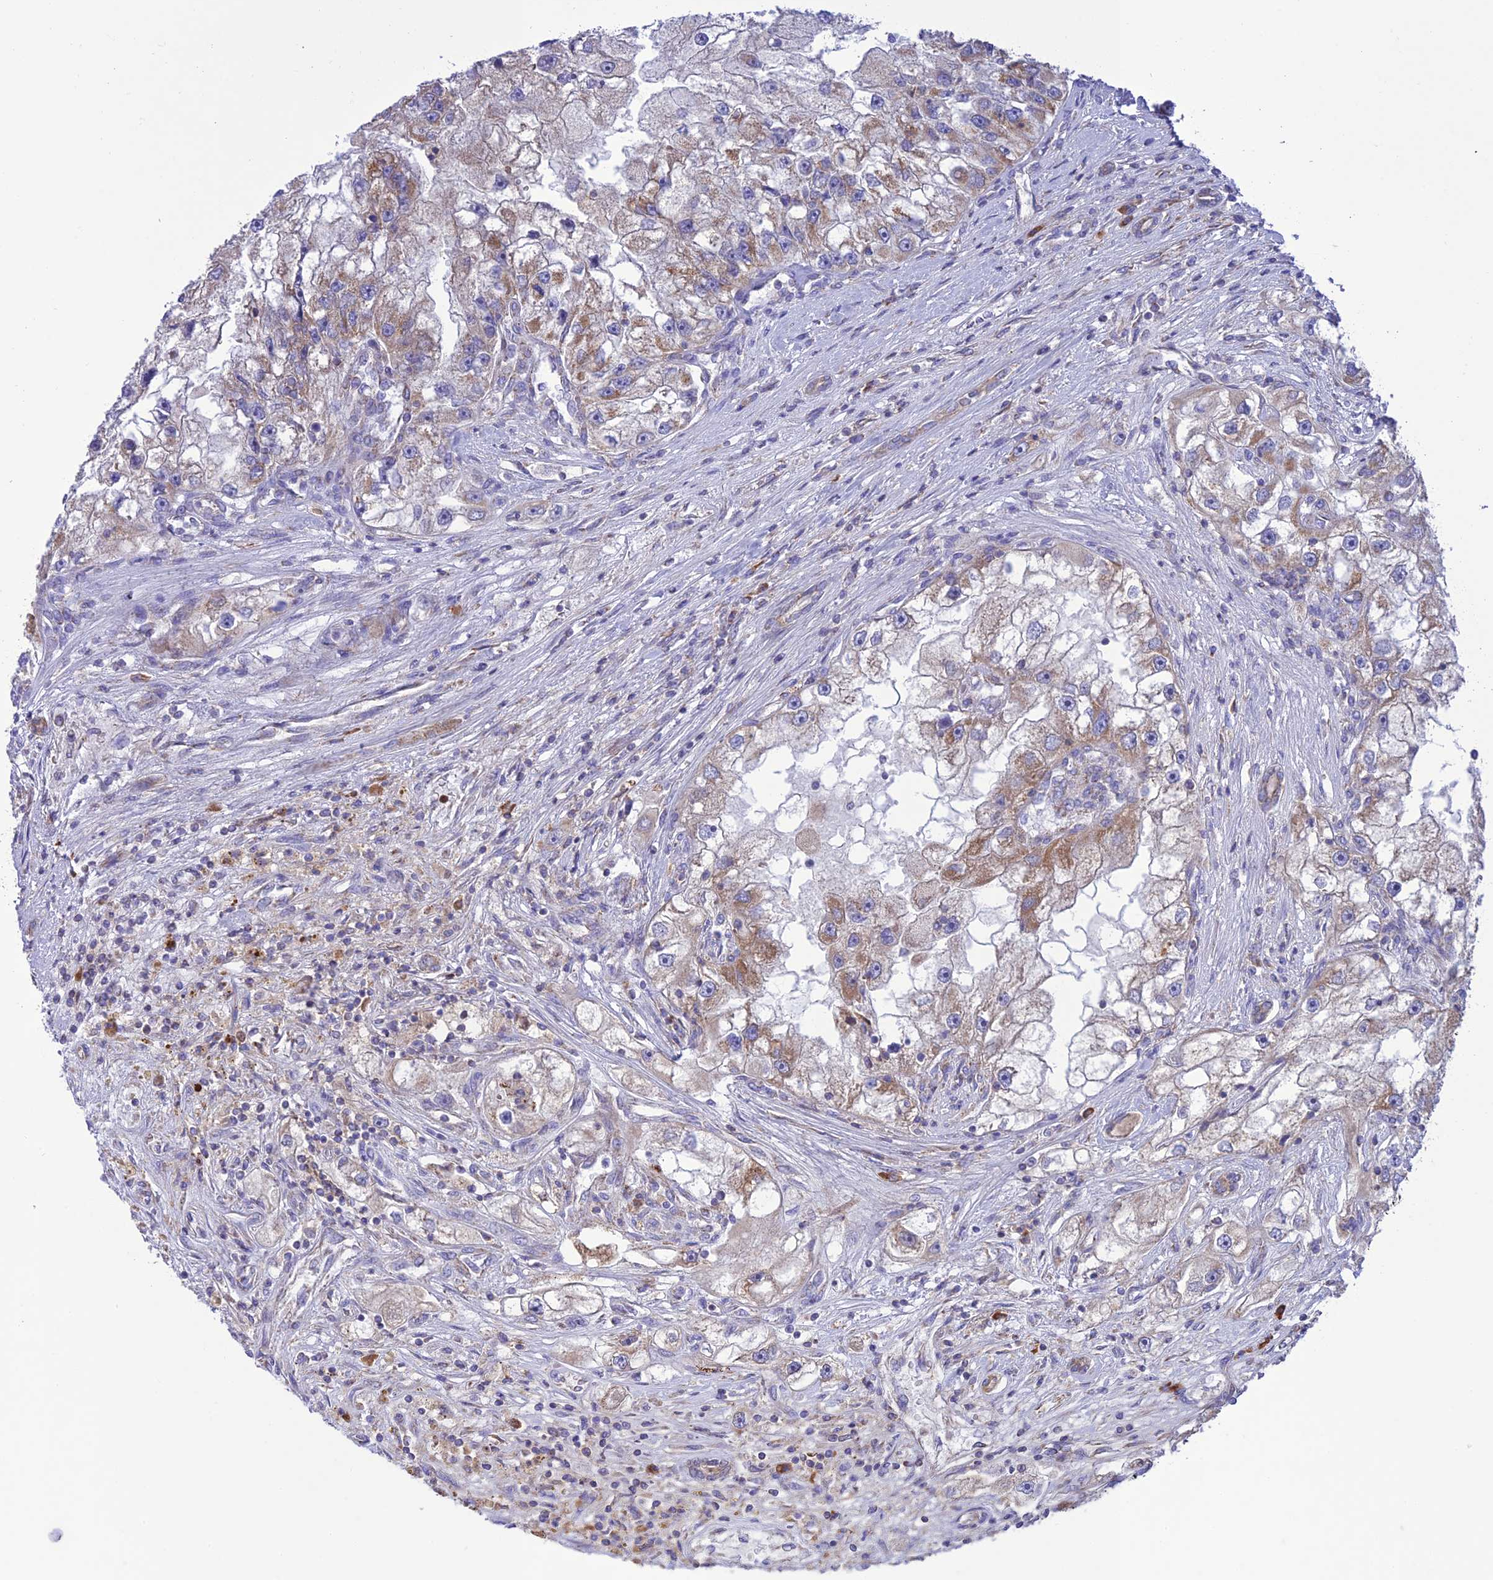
{"staining": {"intensity": "moderate", "quantity": "25%-75%", "location": "cytoplasmic/membranous"}, "tissue": "renal cancer", "cell_type": "Tumor cells", "image_type": "cancer", "snomed": [{"axis": "morphology", "description": "Adenocarcinoma, NOS"}, {"axis": "topography", "description": "Kidney"}], "caption": "Immunohistochemical staining of adenocarcinoma (renal) displays medium levels of moderate cytoplasmic/membranous protein staining in approximately 25%-75% of tumor cells. The protein of interest is stained brown, and the nuclei are stained in blue (DAB IHC with brightfield microscopy, high magnification).", "gene": "UAP1L1", "patient": {"sex": "male", "age": 63}}